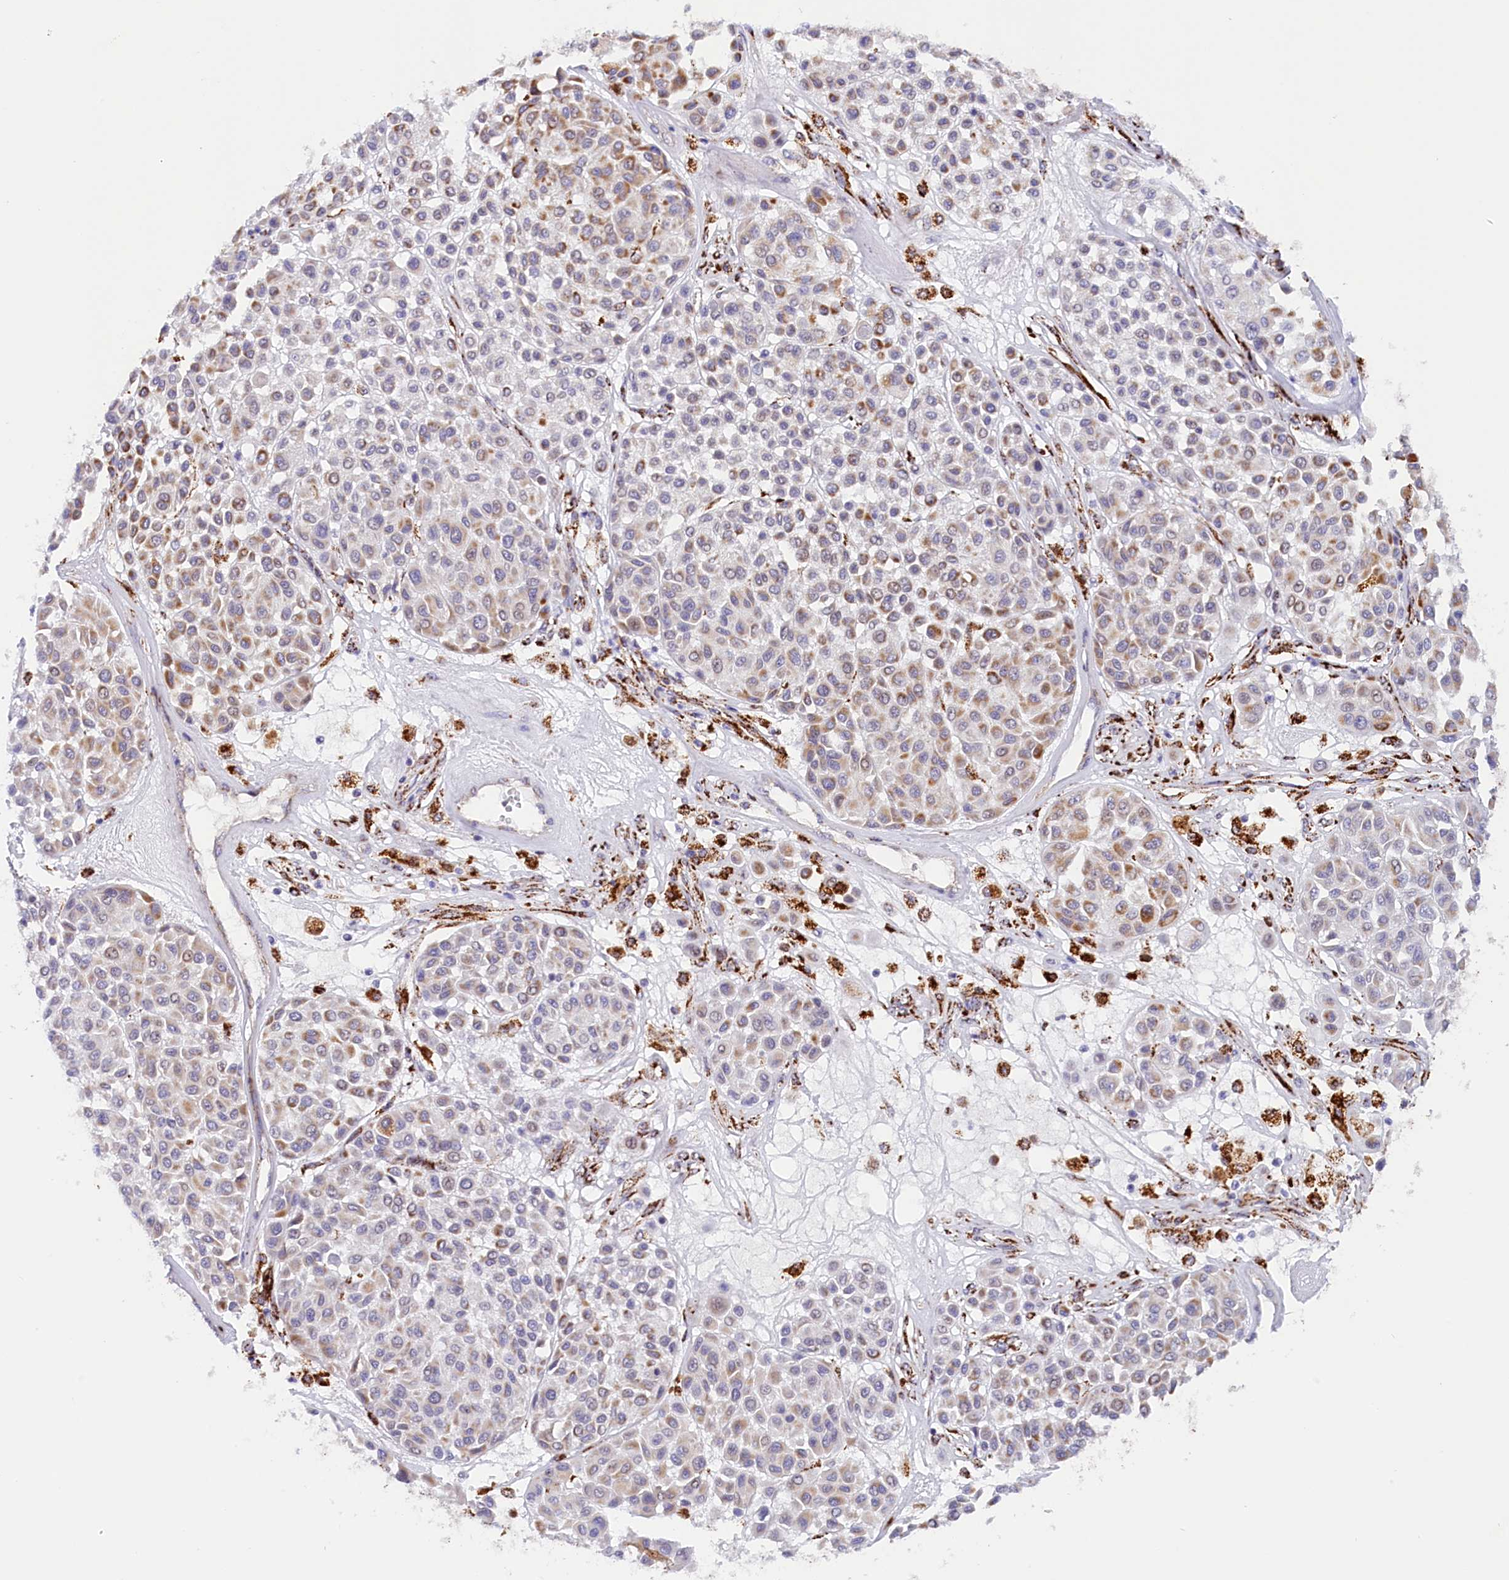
{"staining": {"intensity": "weak", "quantity": "<25%", "location": "cytoplasmic/membranous"}, "tissue": "melanoma", "cell_type": "Tumor cells", "image_type": "cancer", "snomed": [{"axis": "morphology", "description": "Malignant melanoma, Metastatic site"}, {"axis": "topography", "description": "Soft tissue"}], "caption": "This image is of melanoma stained with immunohistochemistry (IHC) to label a protein in brown with the nuclei are counter-stained blue. There is no expression in tumor cells.", "gene": "AKTIP", "patient": {"sex": "male", "age": 41}}